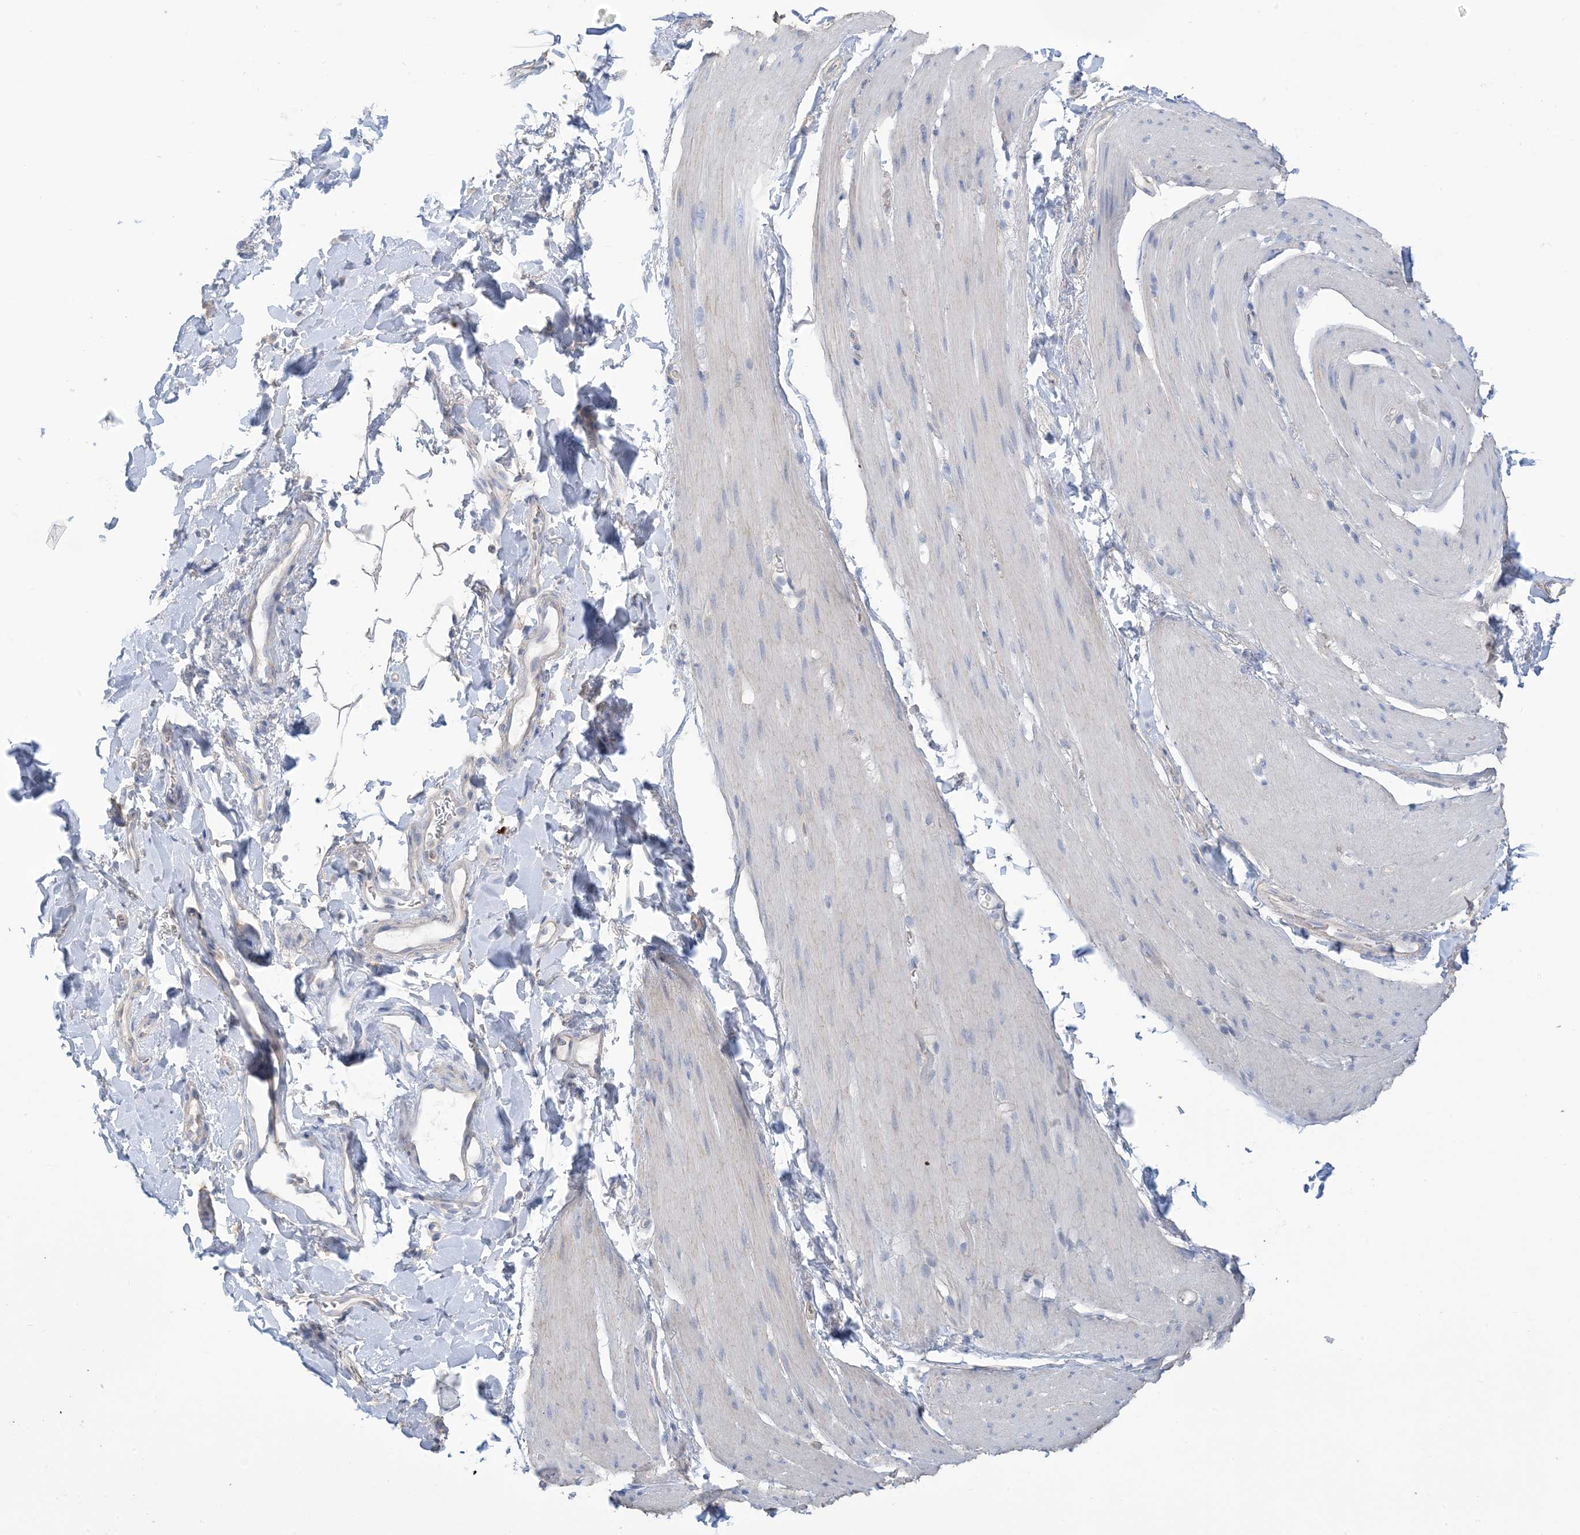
{"staining": {"intensity": "negative", "quantity": "none", "location": "none"}, "tissue": "smooth muscle", "cell_type": "Smooth muscle cells", "image_type": "normal", "snomed": [{"axis": "morphology", "description": "Normal tissue, NOS"}, {"axis": "topography", "description": "Smooth muscle"}, {"axis": "topography", "description": "Small intestine"}], "caption": "A micrograph of smooth muscle stained for a protein exhibits no brown staining in smooth muscle cells.", "gene": "MTHFD2L", "patient": {"sex": "female", "age": 84}}